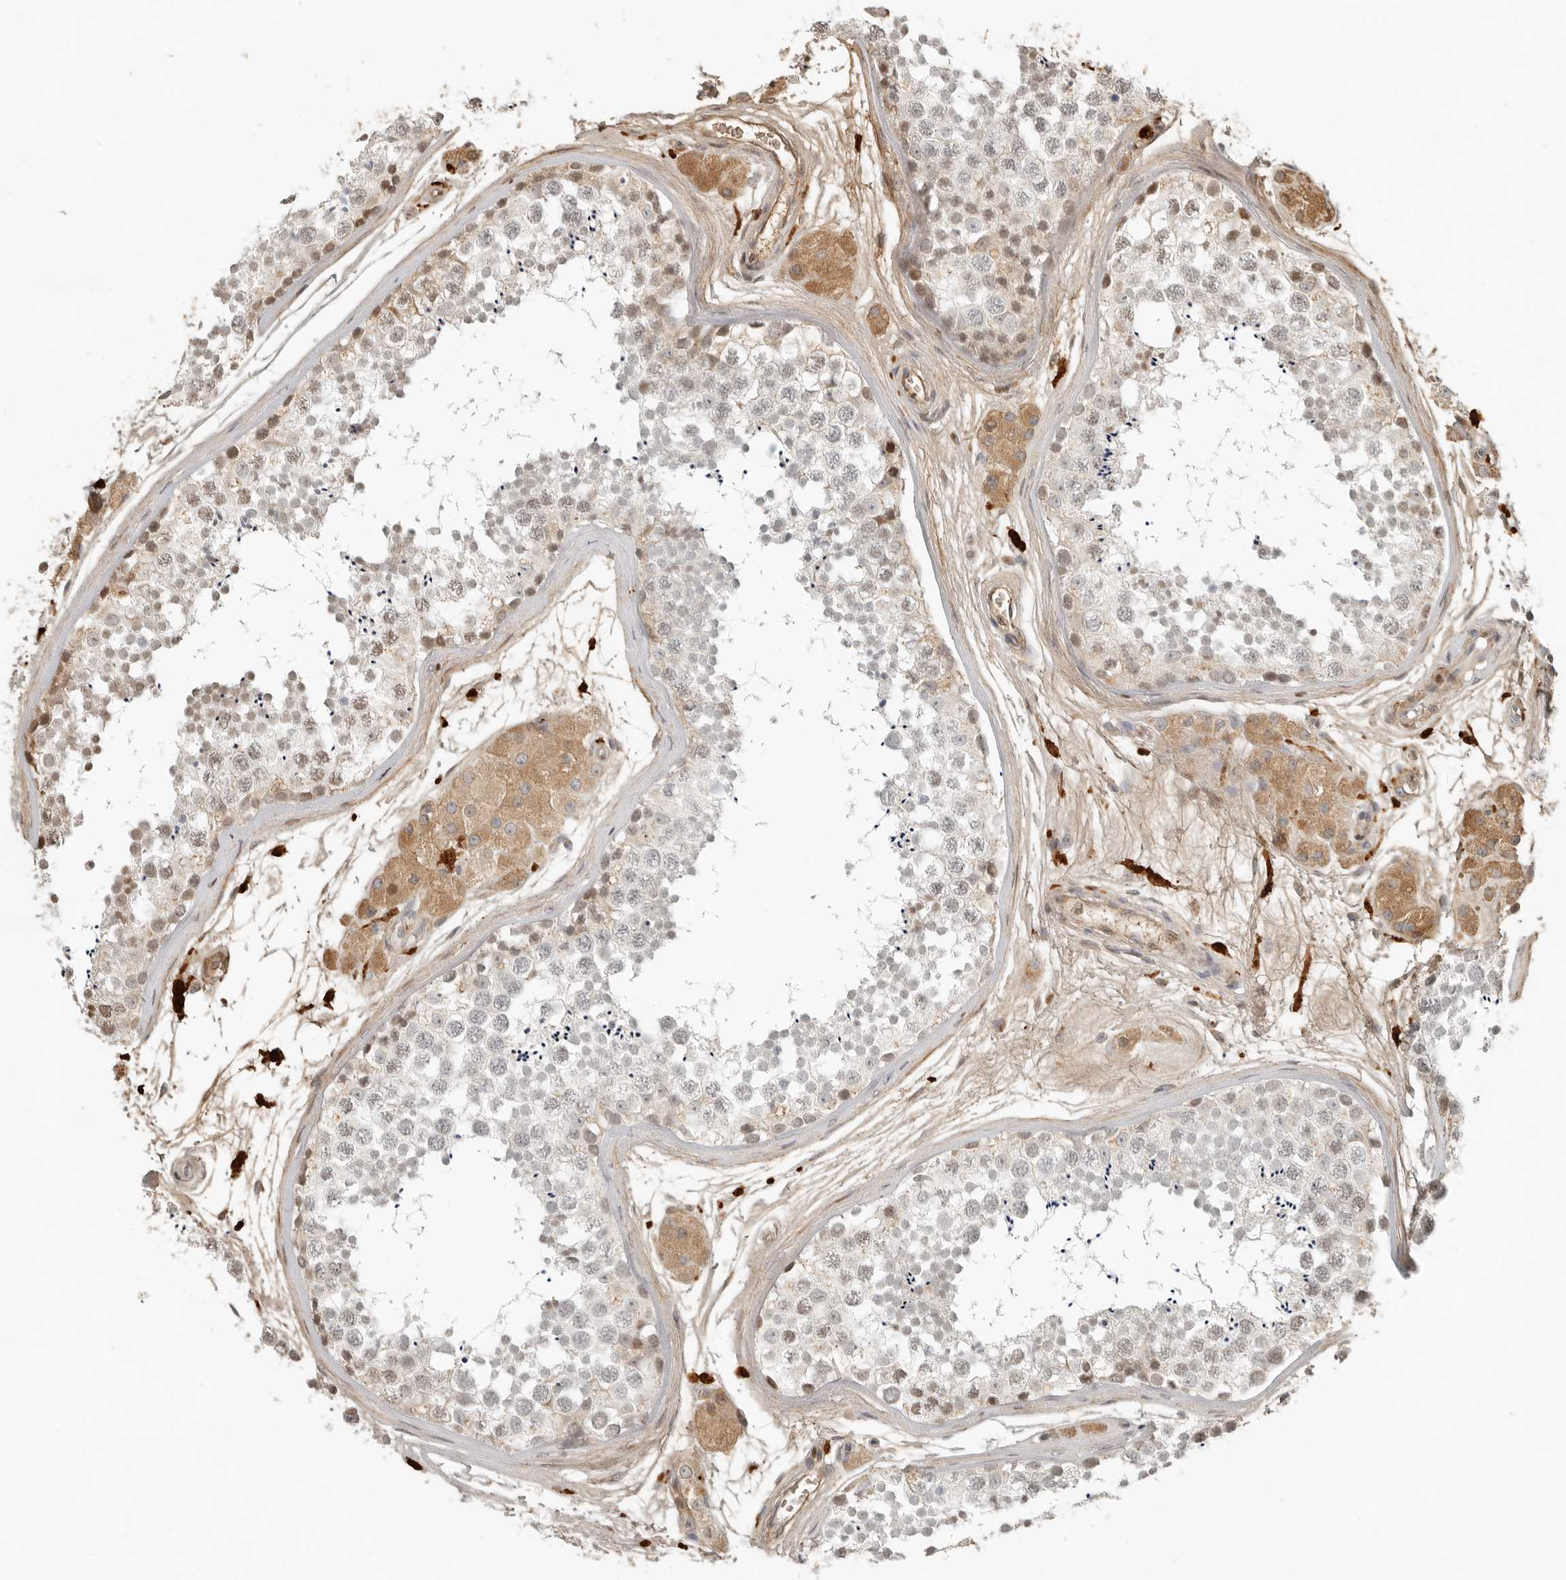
{"staining": {"intensity": "weak", "quantity": "<25%", "location": "cytoplasmic/membranous"}, "tissue": "testis", "cell_type": "Cells in seminiferous ducts", "image_type": "normal", "snomed": [{"axis": "morphology", "description": "Normal tissue, NOS"}, {"axis": "topography", "description": "Testis"}], "caption": "There is no significant positivity in cells in seminiferous ducts of testis. Brightfield microscopy of immunohistochemistry (IHC) stained with DAB (brown) and hematoxylin (blue), captured at high magnification.", "gene": "KLHL38", "patient": {"sex": "male", "age": 56}}